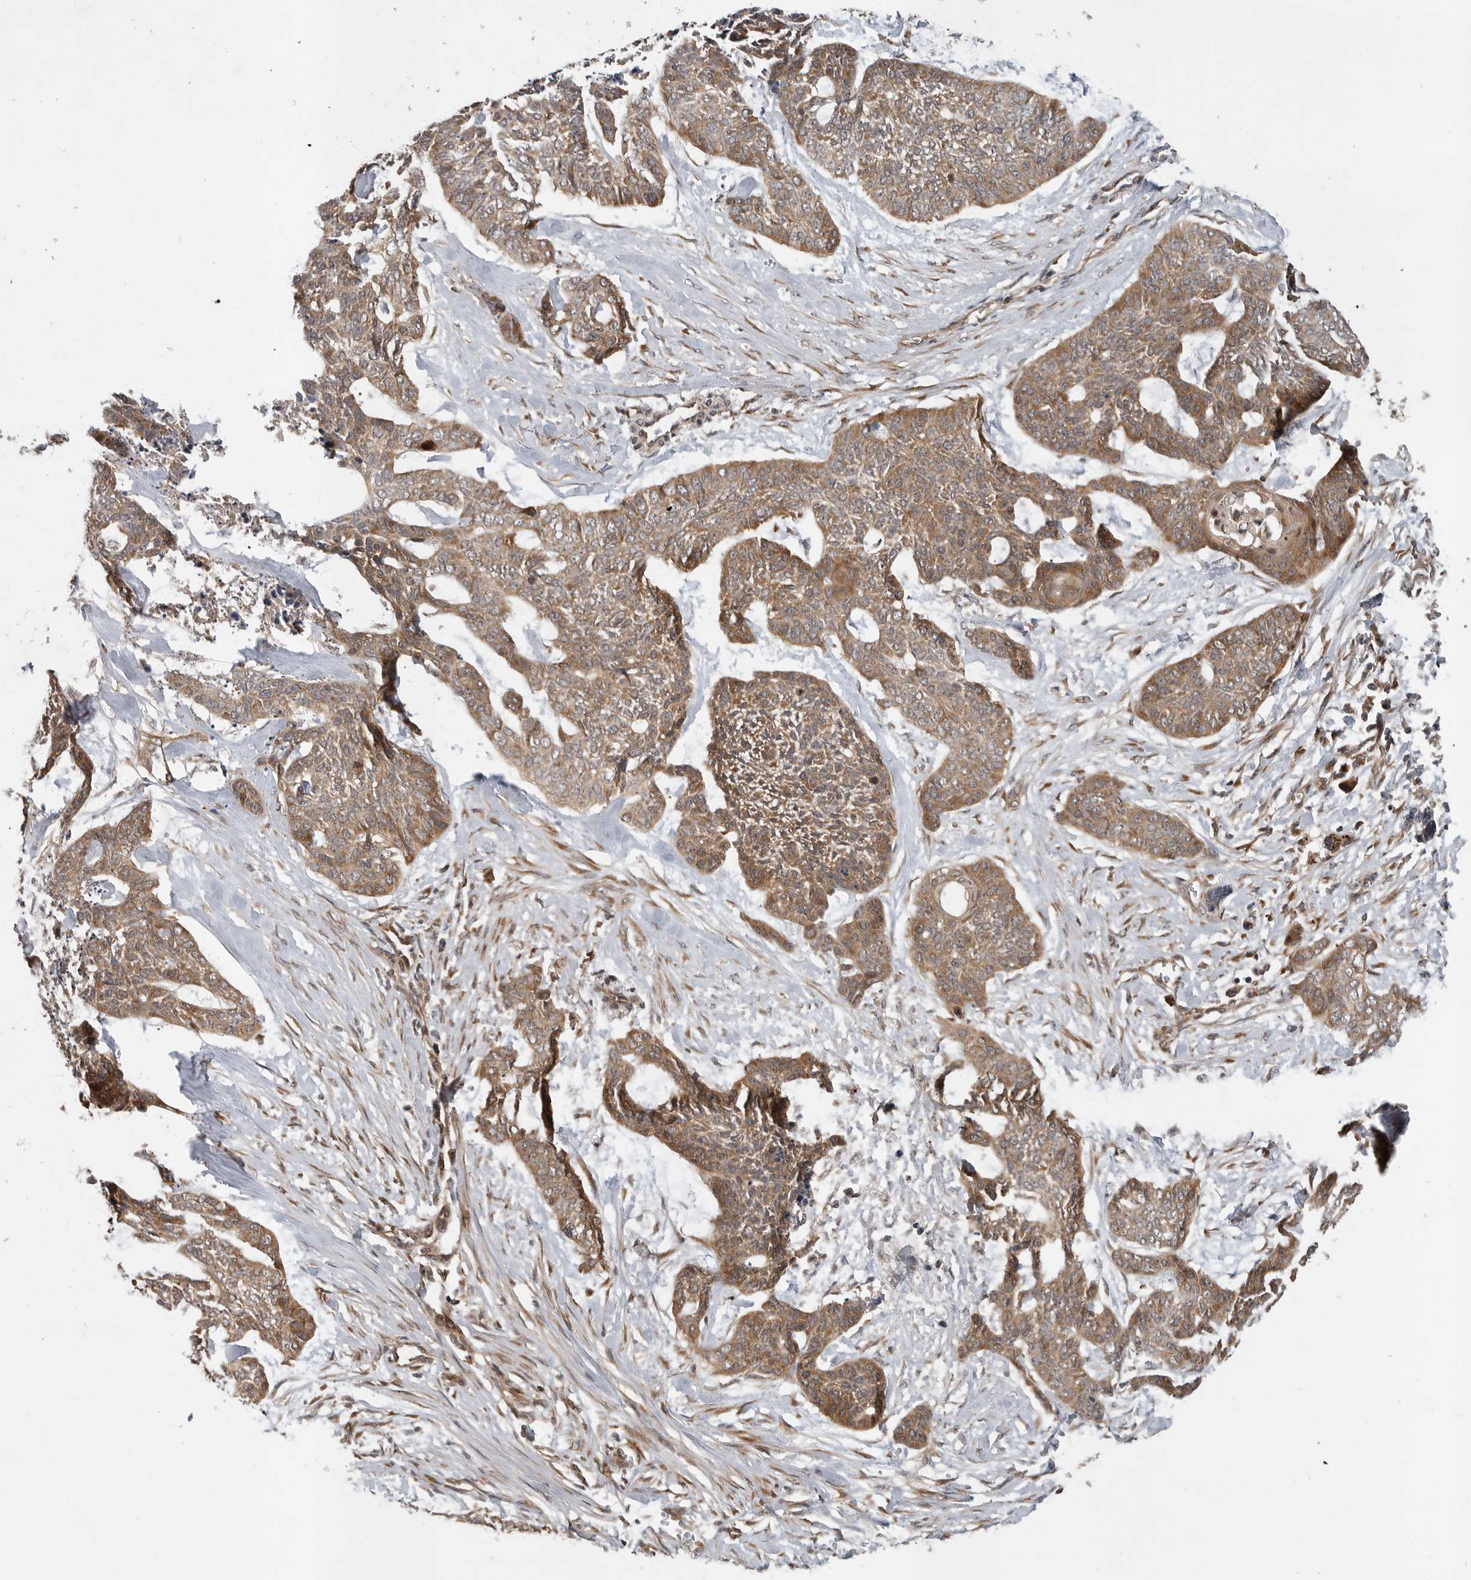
{"staining": {"intensity": "moderate", "quantity": ">75%", "location": "cytoplasmic/membranous"}, "tissue": "skin cancer", "cell_type": "Tumor cells", "image_type": "cancer", "snomed": [{"axis": "morphology", "description": "Basal cell carcinoma"}, {"axis": "topography", "description": "Skin"}], "caption": "Protein analysis of skin cancer tissue reveals moderate cytoplasmic/membranous positivity in about >75% of tumor cells.", "gene": "OSBPL9", "patient": {"sex": "female", "age": 64}}